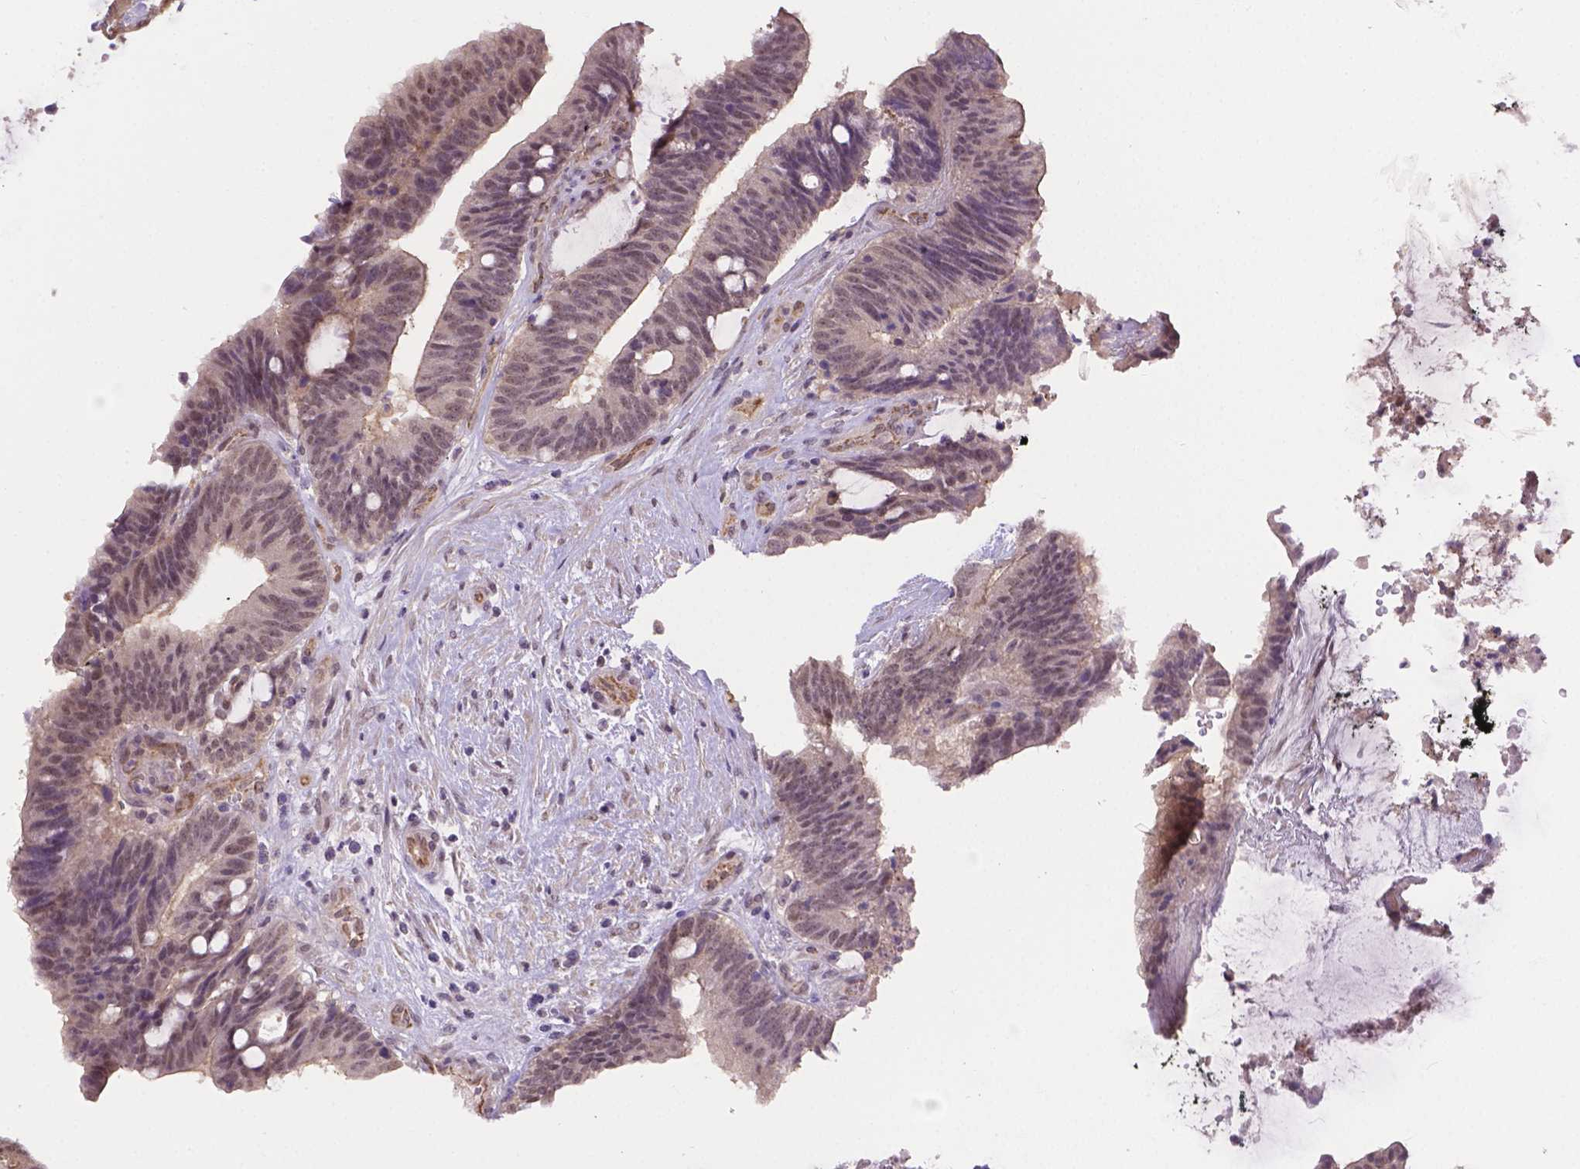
{"staining": {"intensity": "negative", "quantity": "none", "location": "none"}, "tissue": "colorectal cancer", "cell_type": "Tumor cells", "image_type": "cancer", "snomed": [{"axis": "morphology", "description": "Adenocarcinoma, NOS"}, {"axis": "topography", "description": "Colon"}], "caption": "Colorectal adenocarcinoma stained for a protein using IHC shows no expression tumor cells.", "gene": "NXPE2", "patient": {"sex": "female", "age": 43}}